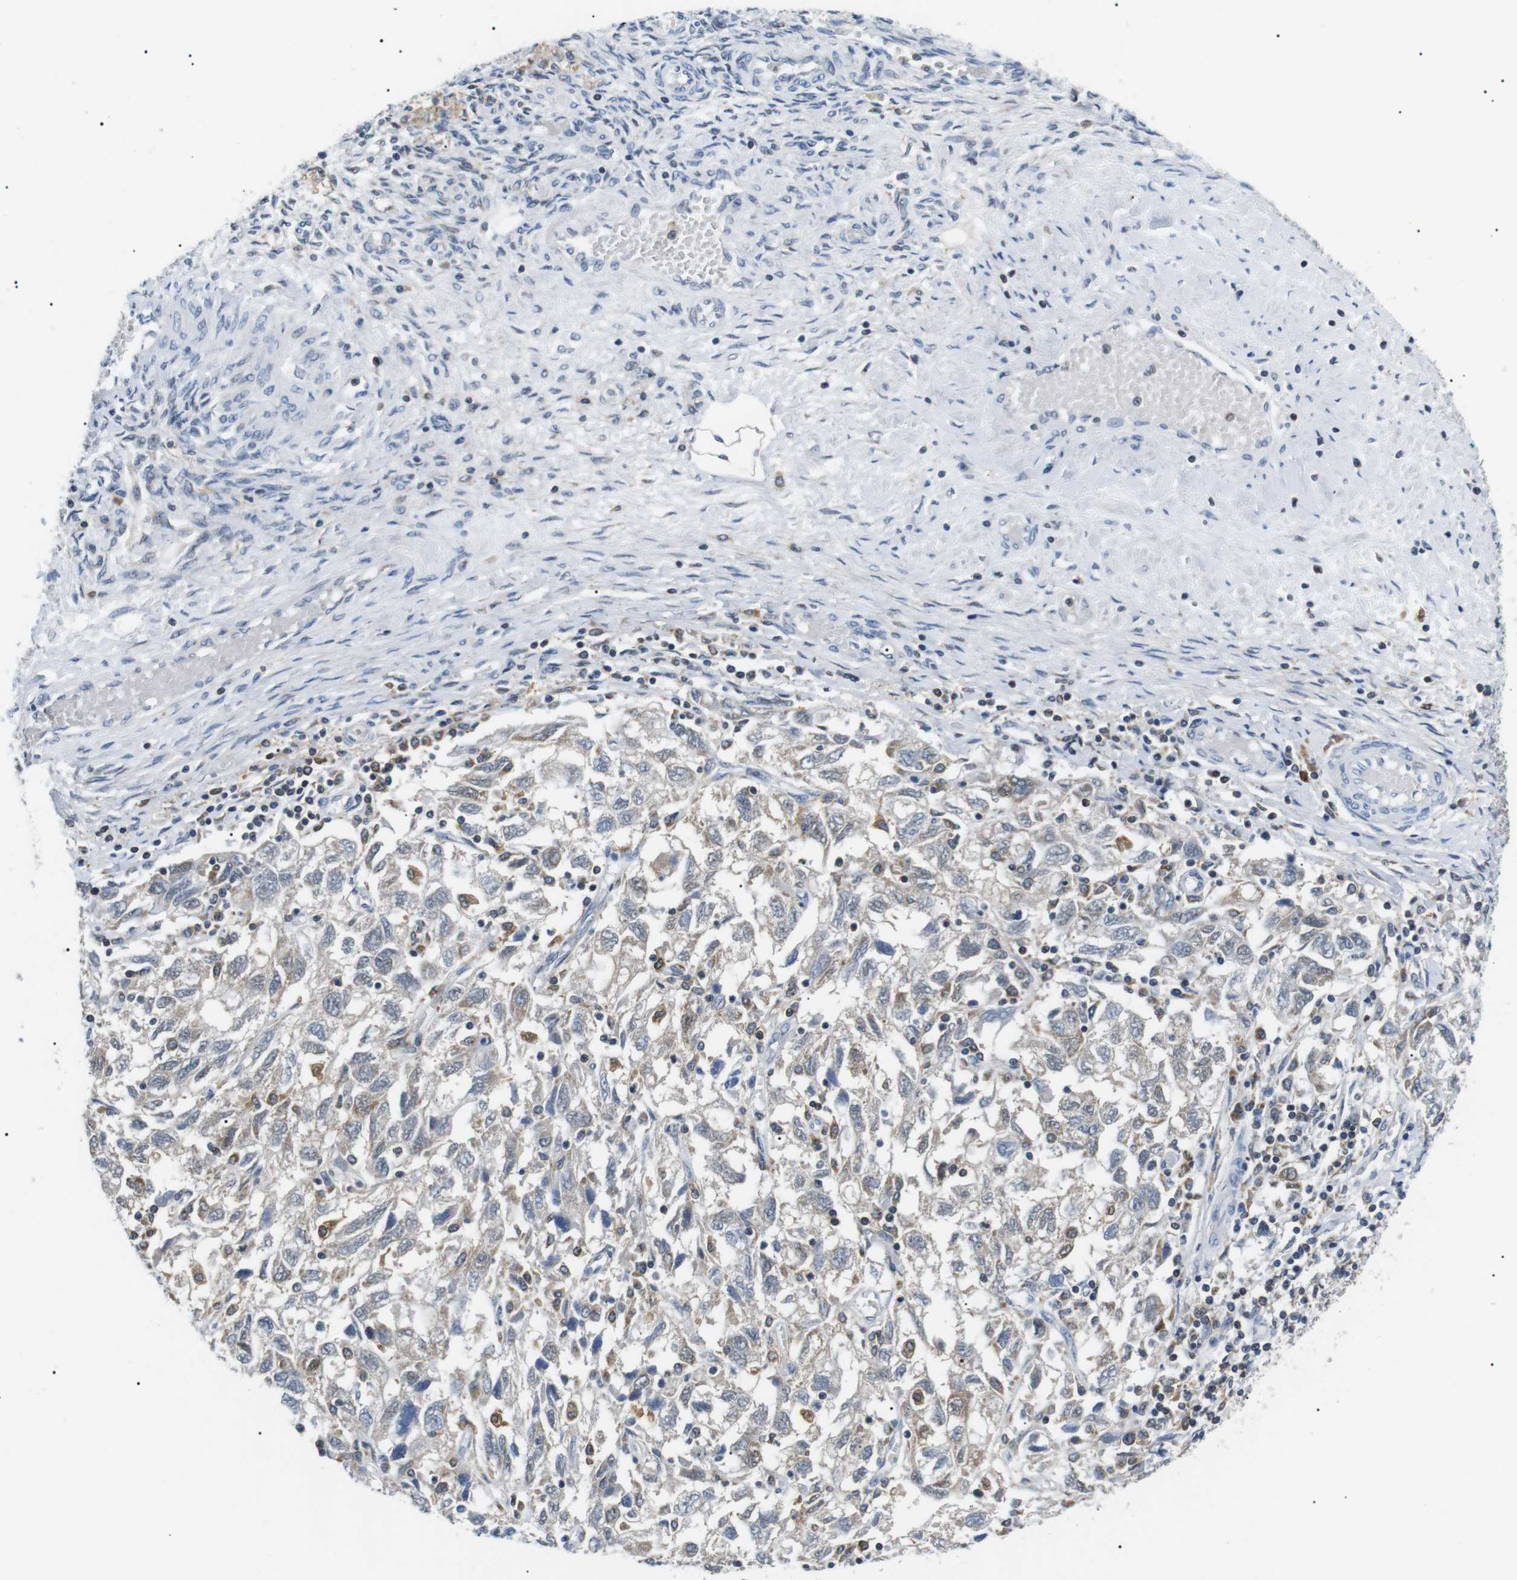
{"staining": {"intensity": "negative", "quantity": "none", "location": "none"}, "tissue": "ovarian cancer", "cell_type": "Tumor cells", "image_type": "cancer", "snomed": [{"axis": "morphology", "description": "Carcinoma, NOS"}, {"axis": "morphology", "description": "Cystadenocarcinoma, serous, NOS"}, {"axis": "topography", "description": "Ovary"}], "caption": "Ovarian carcinoma stained for a protein using immunohistochemistry (IHC) shows no positivity tumor cells.", "gene": "RAB9A", "patient": {"sex": "female", "age": 69}}